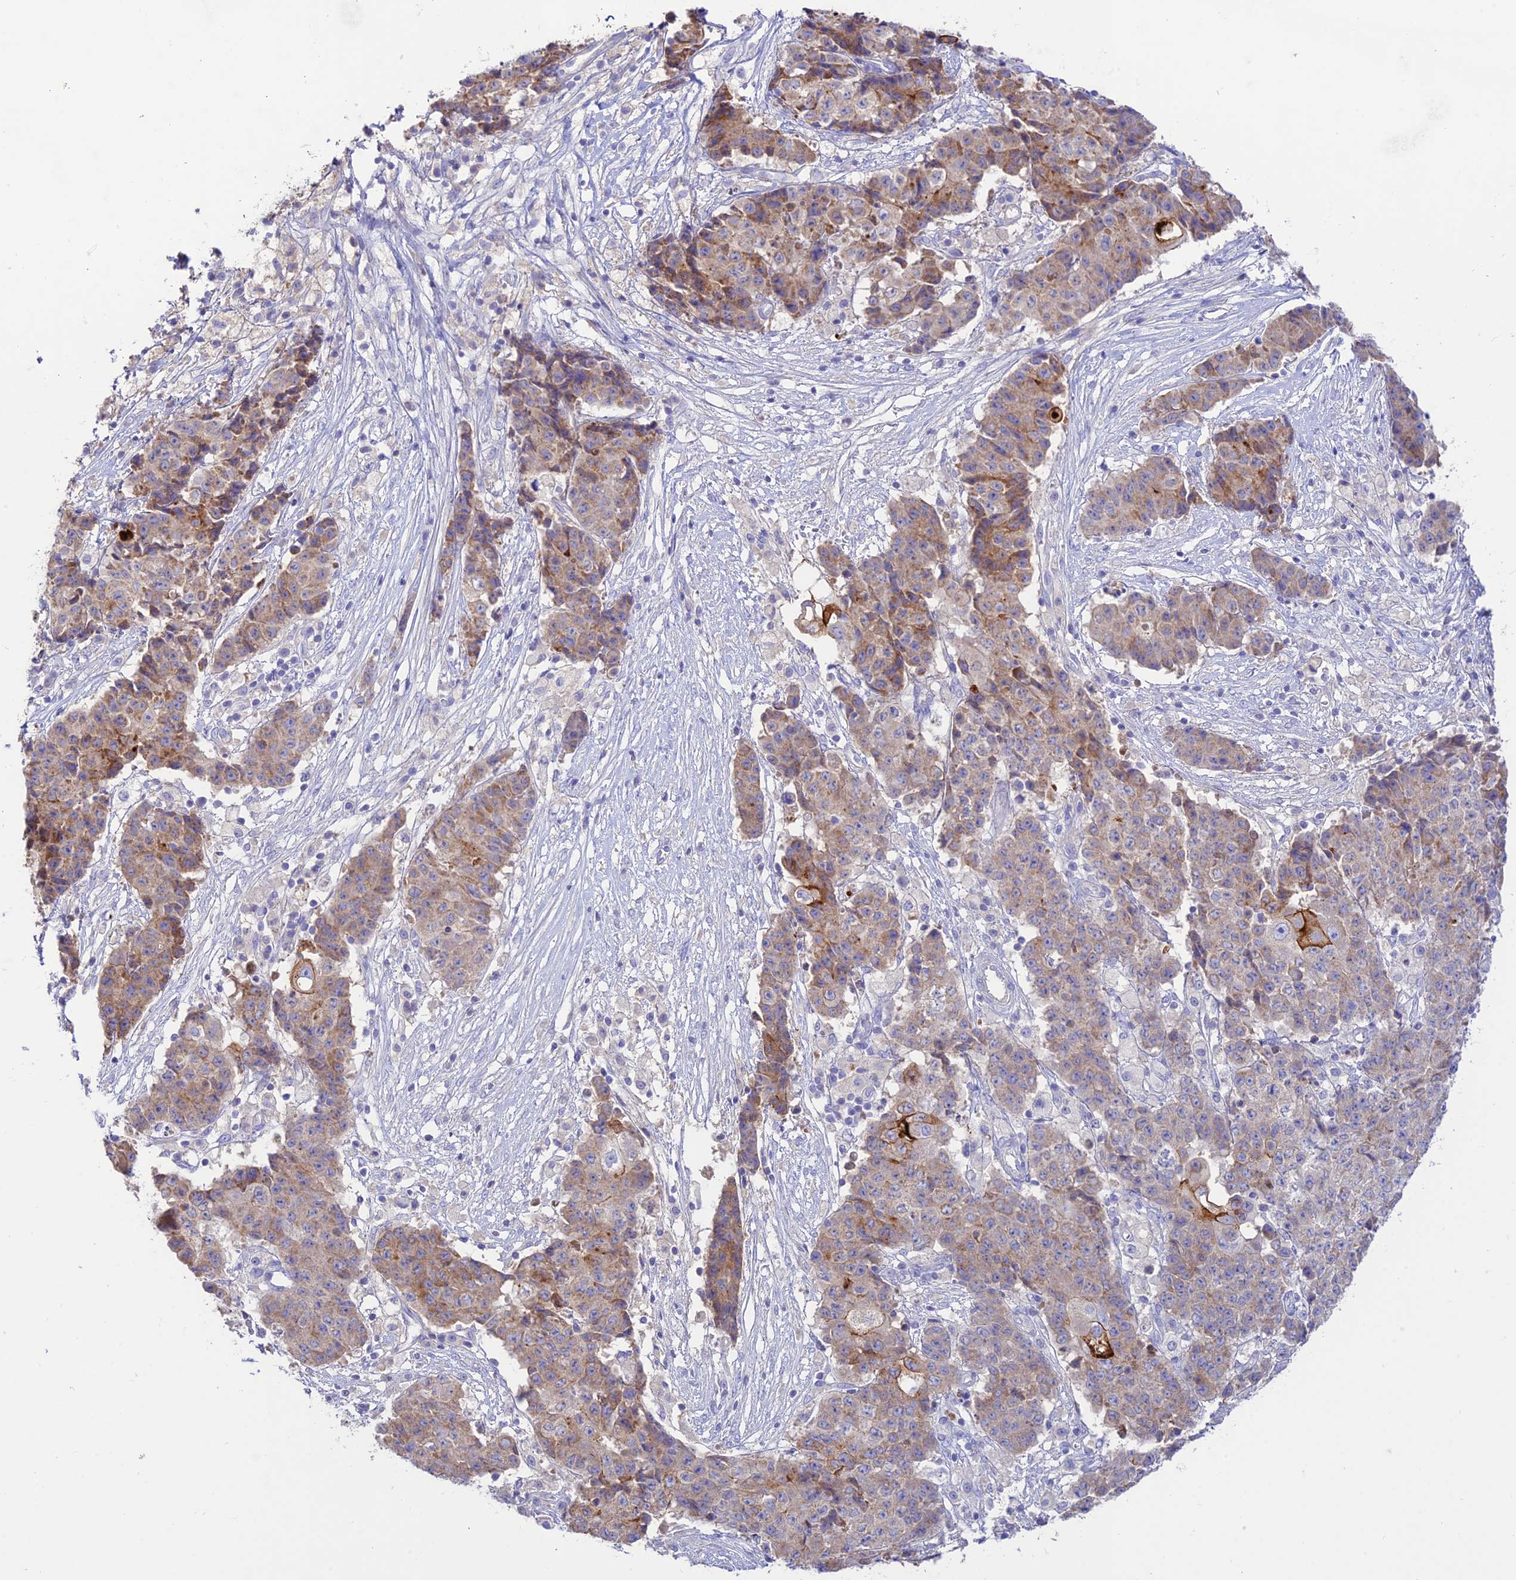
{"staining": {"intensity": "moderate", "quantity": "<25%", "location": "cytoplasmic/membranous"}, "tissue": "ovarian cancer", "cell_type": "Tumor cells", "image_type": "cancer", "snomed": [{"axis": "morphology", "description": "Carcinoma, endometroid"}, {"axis": "topography", "description": "Ovary"}], "caption": "Moderate cytoplasmic/membranous positivity for a protein is present in about <25% of tumor cells of endometroid carcinoma (ovarian) using IHC.", "gene": "NLRP9", "patient": {"sex": "female", "age": 42}}